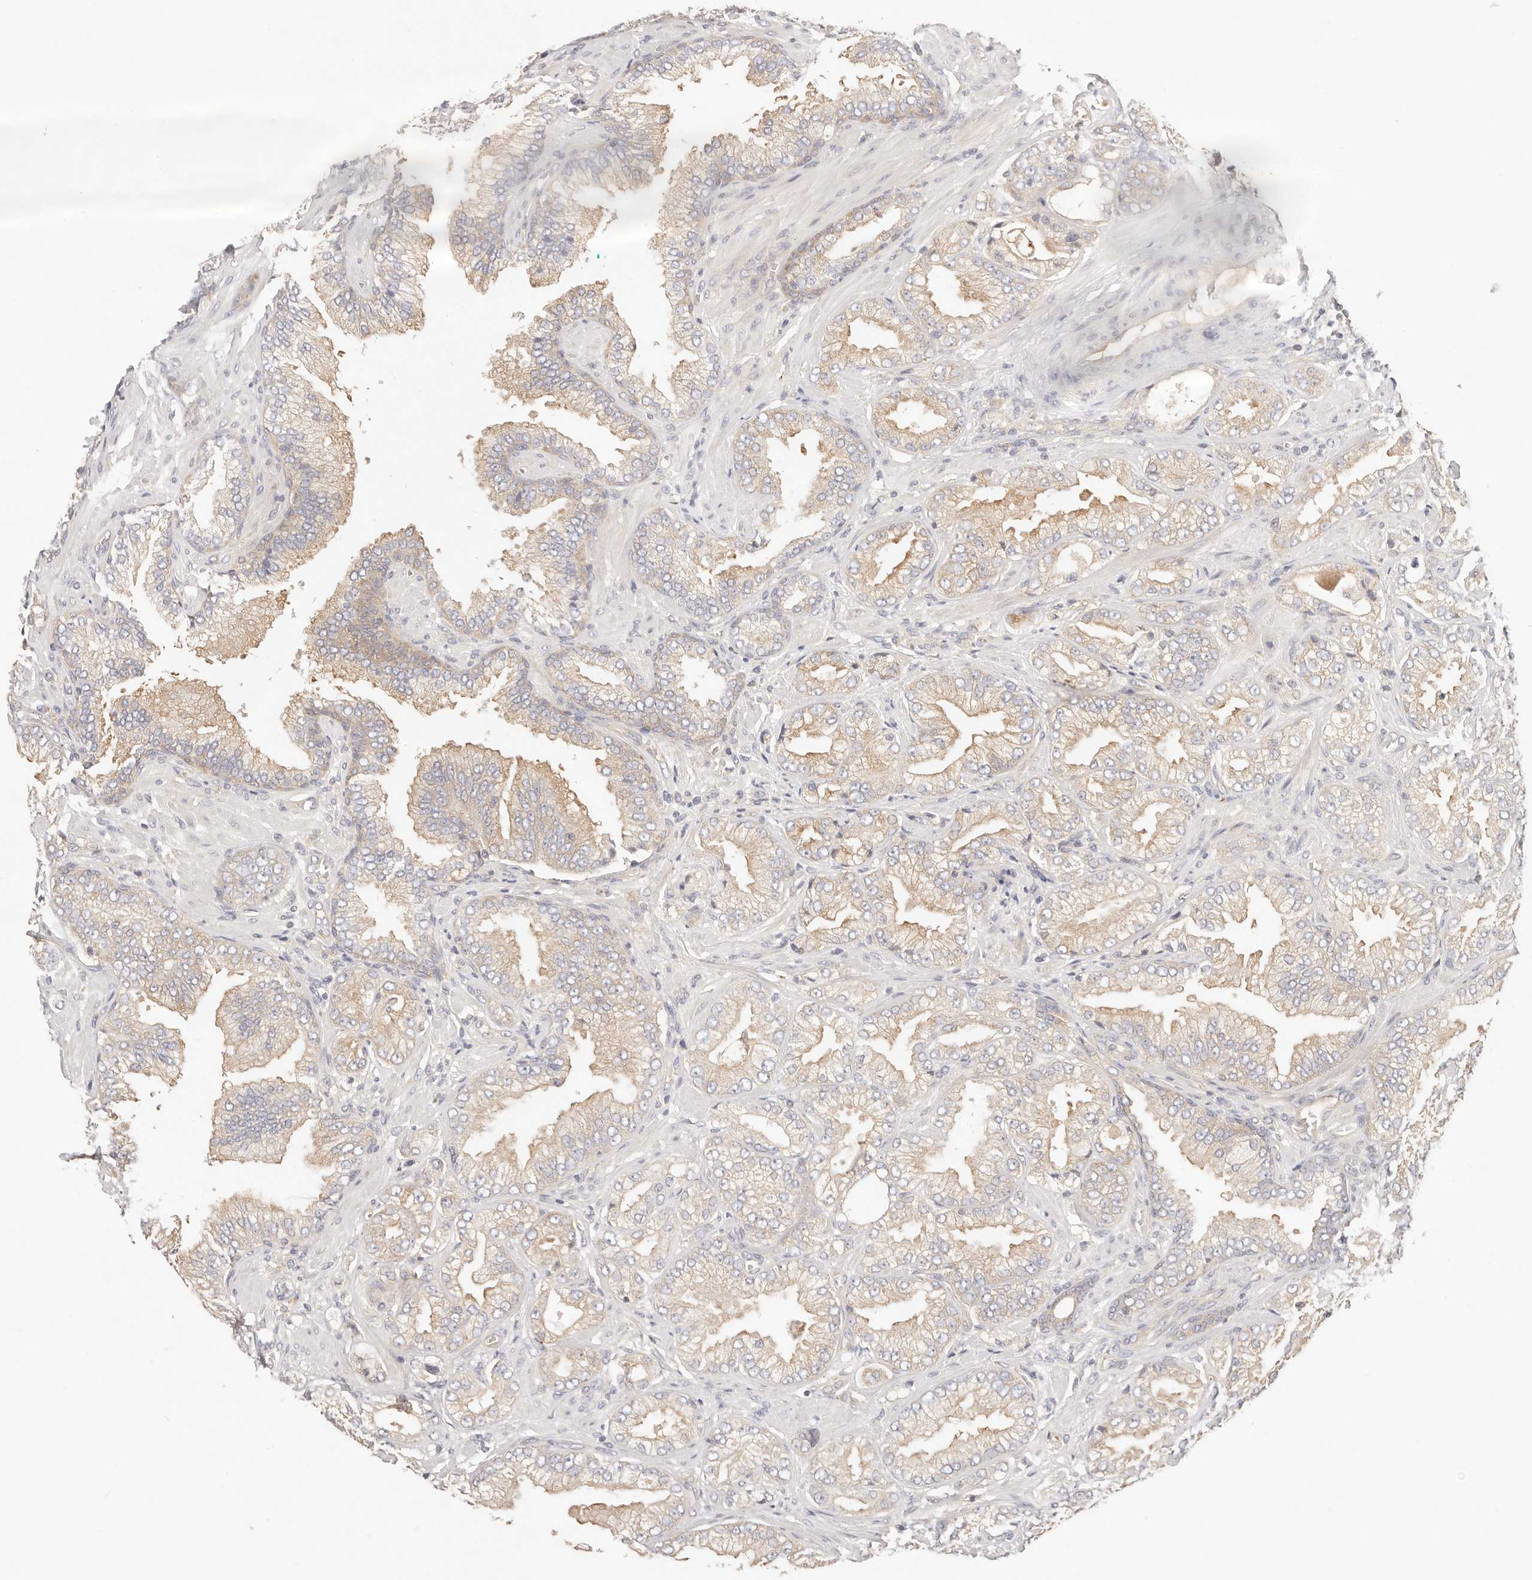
{"staining": {"intensity": "weak", "quantity": ">75%", "location": "cytoplasmic/membranous"}, "tissue": "prostate cancer", "cell_type": "Tumor cells", "image_type": "cancer", "snomed": [{"axis": "morphology", "description": "Adenocarcinoma, Low grade"}, {"axis": "topography", "description": "Prostate"}], "caption": "Immunohistochemistry (DAB (3,3'-diaminobenzidine)) staining of prostate cancer (adenocarcinoma (low-grade)) shows weak cytoplasmic/membranous protein positivity in about >75% of tumor cells. (DAB IHC, brown staining for protein, blue staining for nuclei).", "gene": "KCMF1", "patient": {"sex": "male", "age": 62}}